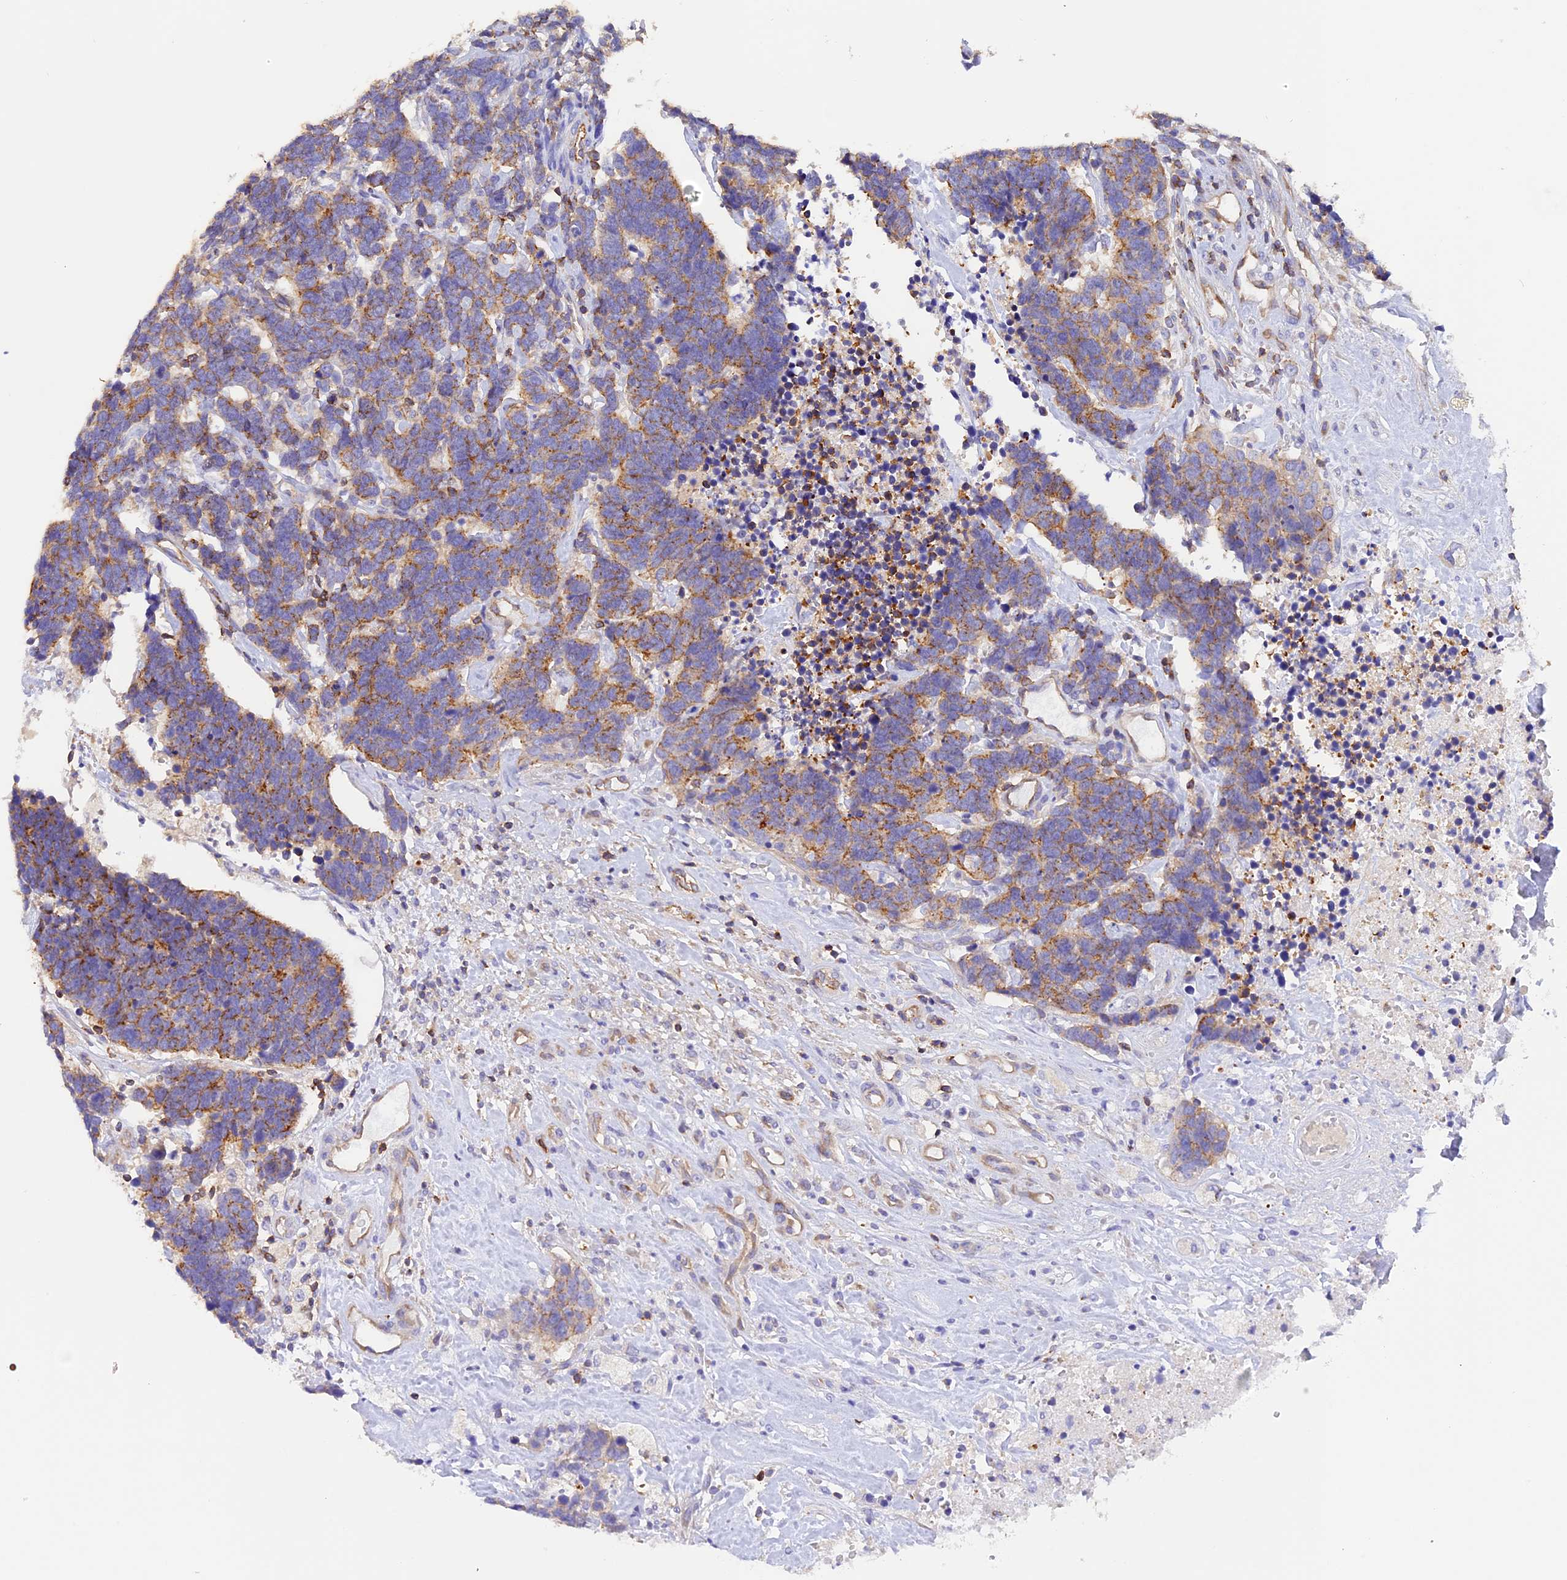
{"staining": {"intensity": "moderate", "quantity": ">75%", "location": "cytoplasmic/membranous"}, "tissue": "carcinoid", "cell_type": "Tumor cells", "image_type": "cancer", "snomed": [{"axis": "morphology", "description": "Carcinoma, NOS"}, {"axis": "morphology", "description": "Carcinoid, malignant, NOS"}, {"axis": "topography", "description": "Urinary bladder"}], "caption": "Carcinoid (malignant) stained with IHC exhibits moderate cytoplasmic/membranous expression in approximately >75% of tumor cells.", "gene": "FAM193A", "patient": {"sex": "male", "age": 57}}